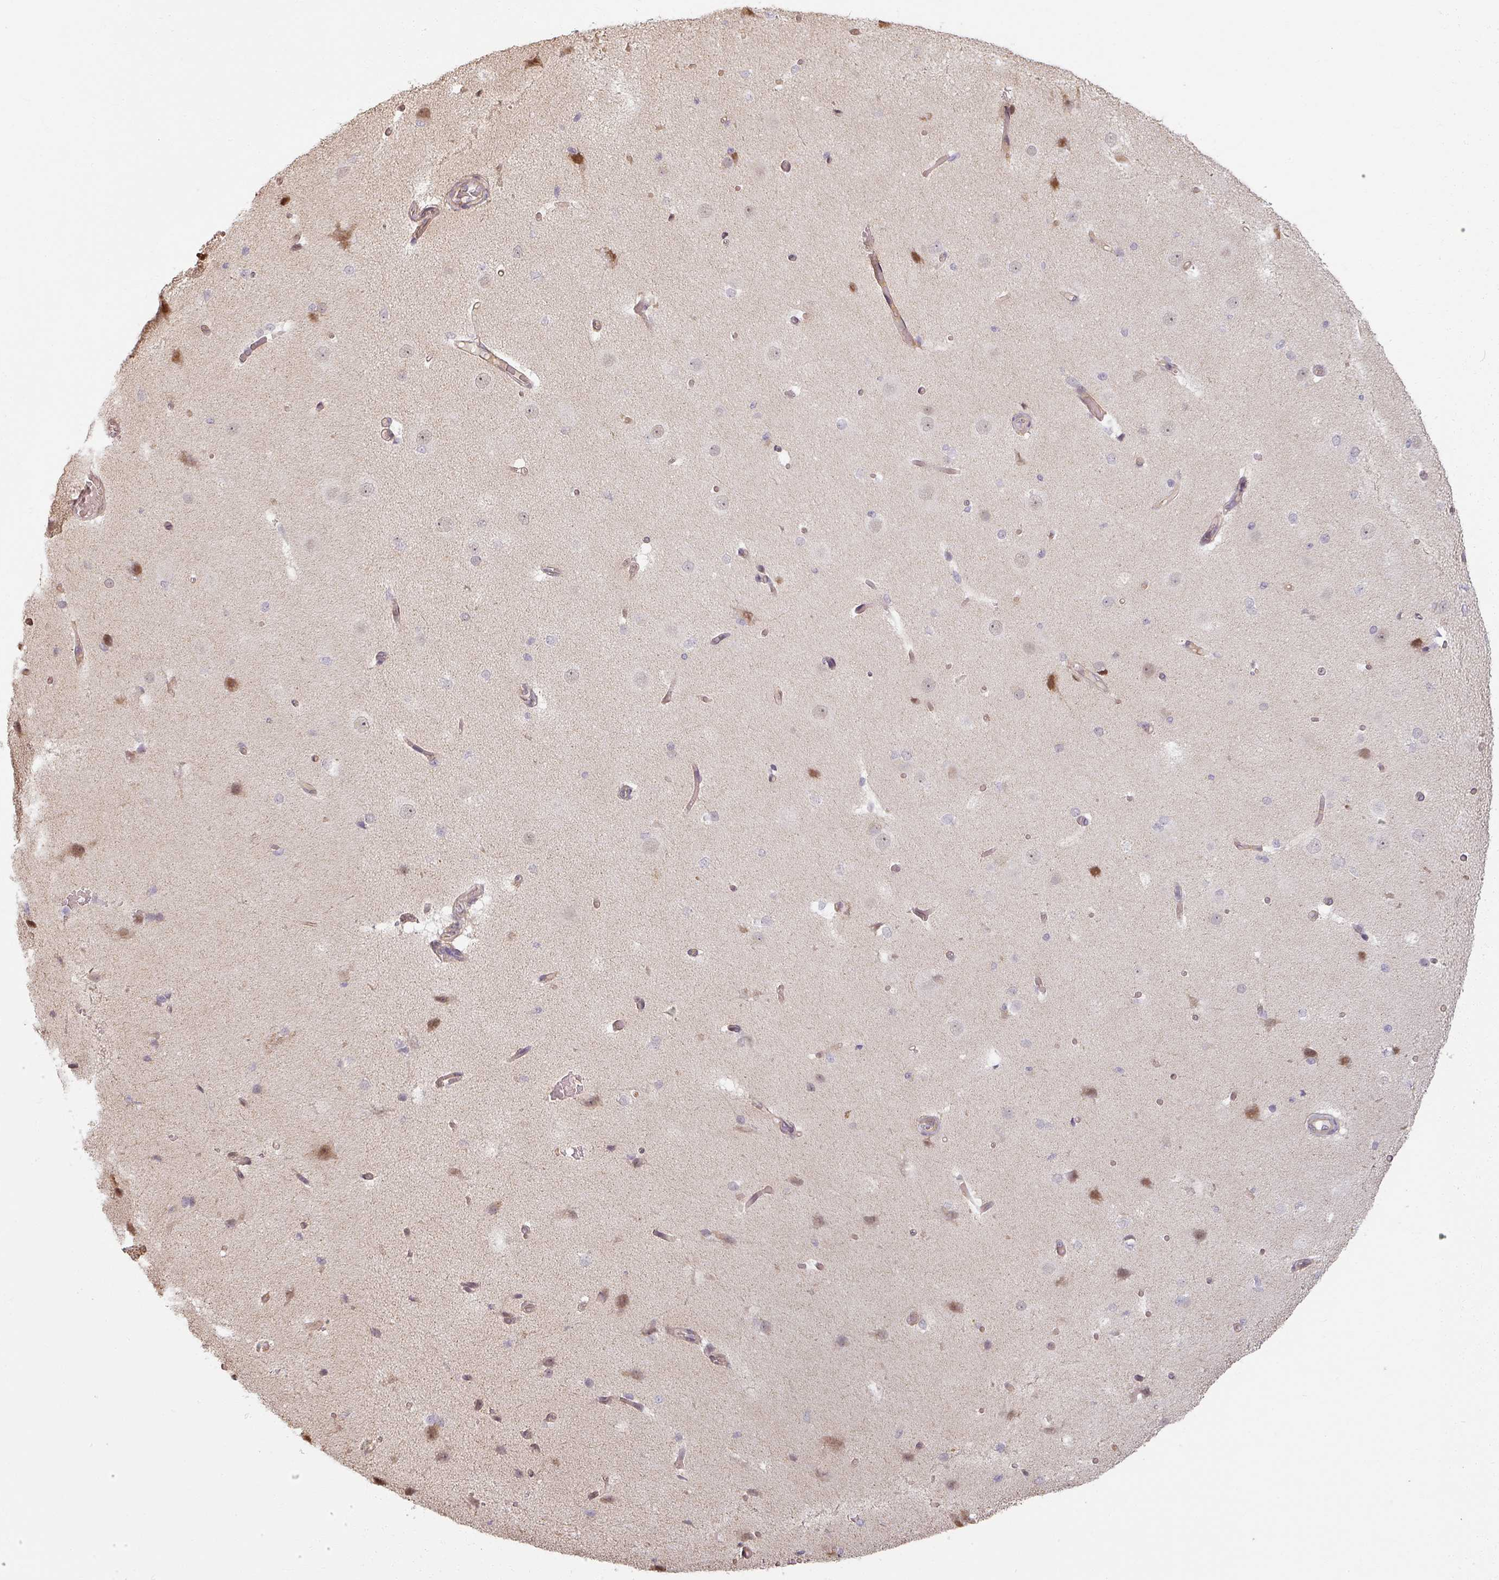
{"staining": {"intensity": "weak", "quantity": ">75%", "location": "cytoplasmic/membranous"}, "tissue": "cerebral cortex", "cell_type": "Endothelial cells", "image_type": "normal", "snomed": [{"axis": "morphology", "description": "Normal tissue, NOS"}, {"axis": "morphology", "description": "Inflammation, NOS"}, {"axis": "topography", "description": "Cerebral cortex"}], "caption": "The photomicrograph exhibits staining of normal cerebral cortex, revealing weak cytoplasmic/membranous protein expression (brown color) within endothelial cells. Using DAB (brown) and hematoxylin (blue) stains, captured at high magnification using brightfield microscopy.", "gene": "MED19", "patient": {"sex": "male", "age": 6}}